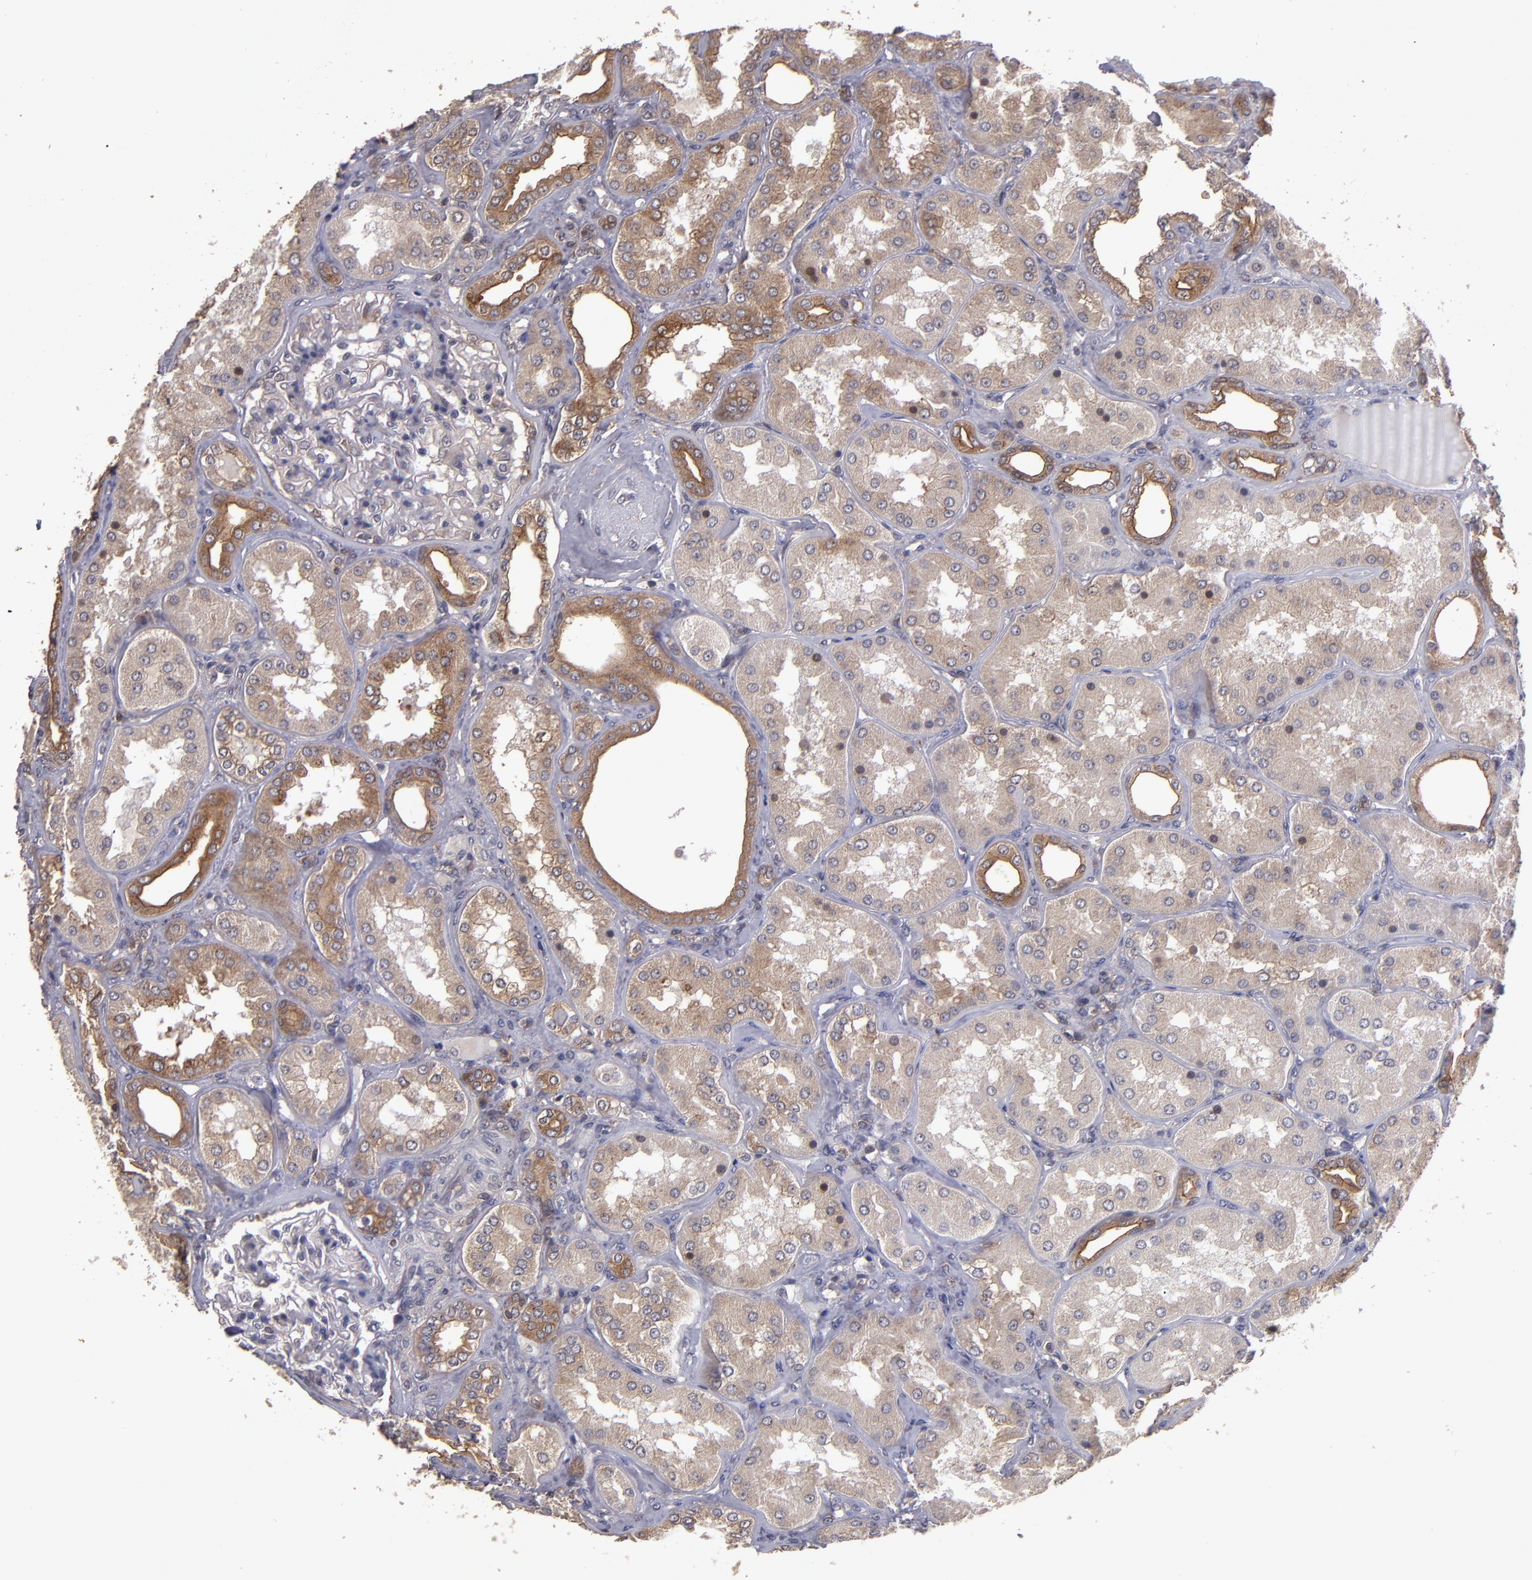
{"staining": {"intensity": "moderate", "quantity": "<25%", "location": "cytoplasmic/membranous"}, "tissue": "kidney", "cell_type": "Cells in glomeruli", "image_type": "normal", "snomed": [{"axis": "morphology", "description": "Normal tissue, NOS"}, {"axis": "topography", "description": "Kidney"}], "caption": "A low amount of moderate cytoplasmic/membranous expression is appreciated in about <25% of cells in glomeruli in unremarkable kidney. (IHC, brightfield microscopy, high magnification).", "gene": "NF2", "patient": {"sex": "female", "age": 56}}